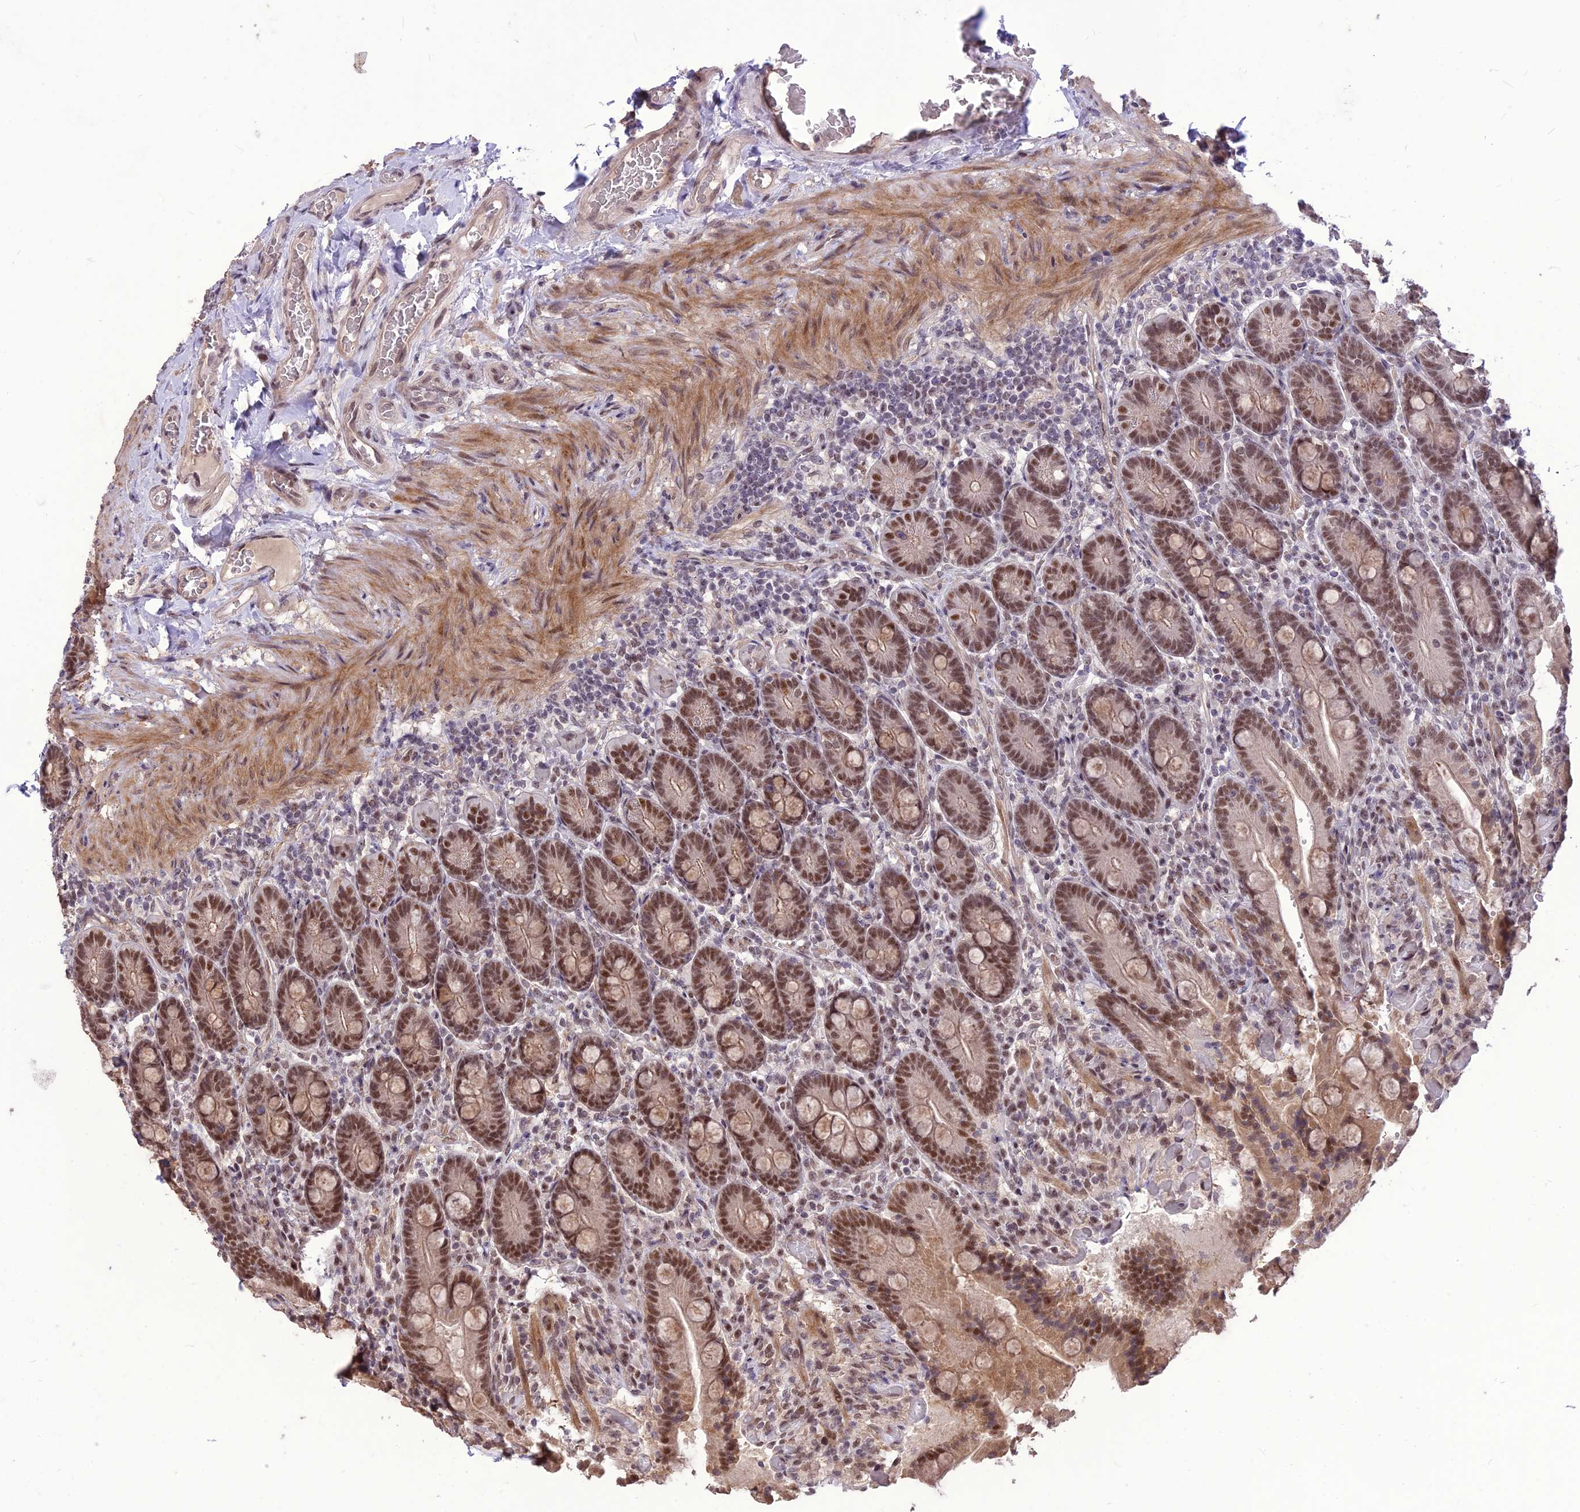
{"staining": {"intensity": "moderate", "quantity": ">75%", "location": "nuclear"}, "tissue": "duodenum", "cell_type": "Glandular cells", "image_type": "normal", "snomed": [{"axis": "morphology", "description": "Normal tissue, NOS"}, {"axis": "topography", "description": "Duodenum"}], "caption": "Immunohistochemistry histopathology image of benign human duodenum stained for a protein (brown), which shows medium levels of moderate nuclear positivity in about >75% of glandular cells.", "gene": "DIS3", "patient": {"sex": "female", "age": 62}}